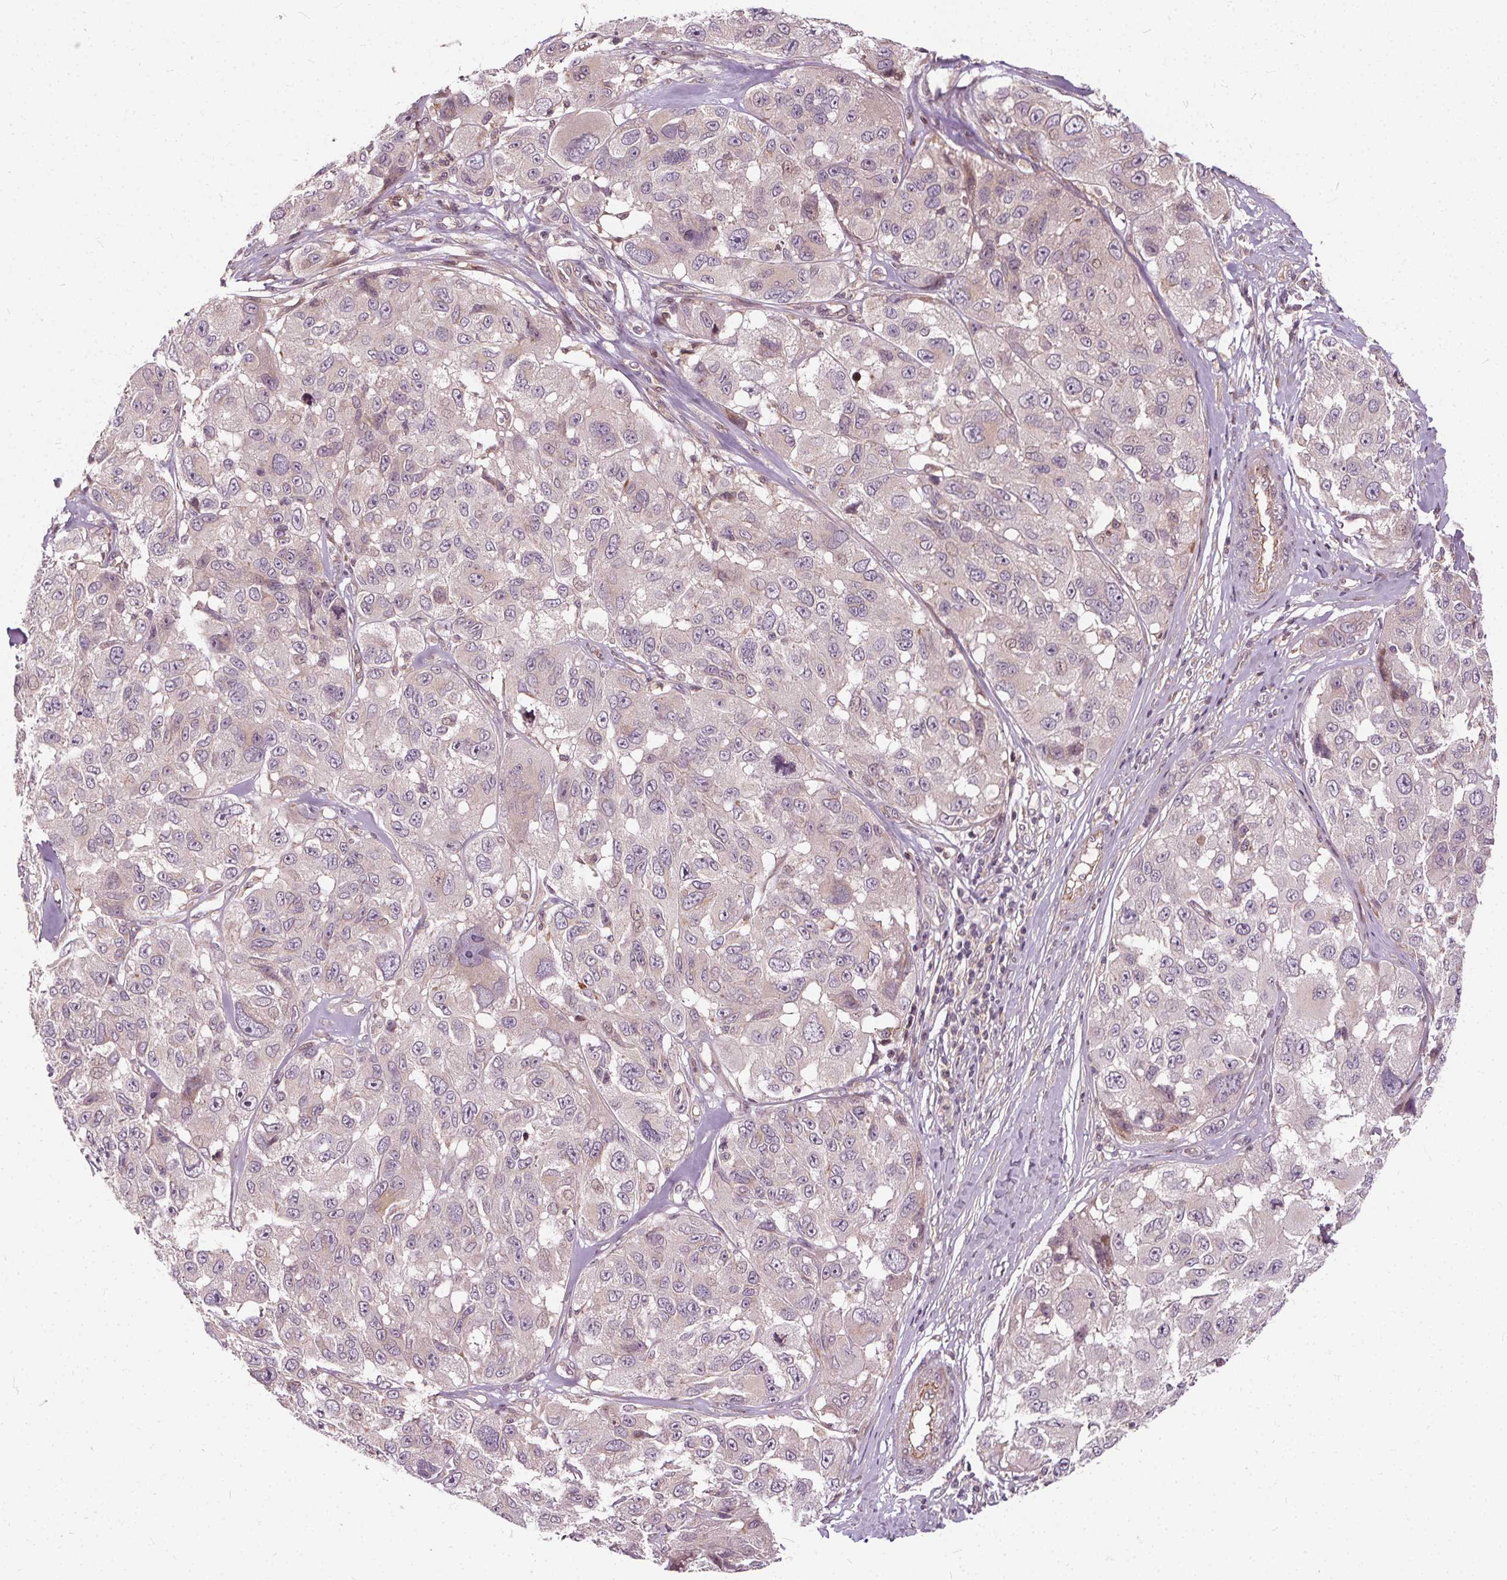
{"staining": {"intensity": "moderate", "quantity": "25%-75%", "location": "cytoplasmic/membranous"}, "tissue": "melanoma", "cell_type": "Tumor cells", "image_type": "cancer", "snomed": [{"axis": "morphology", "description": "Malignant melanoma, NOS"}, {"axis": "topography", "description": "Skin"}], "caption": "There is medium levels of moderate cytoplasmic/membranous expression in tumor cells of malignant melanoma, as demonstrated by immunohistochemical staining (brown color).", "gene": "INPP5E", "patient": {"sex": "female", "age": 66}}